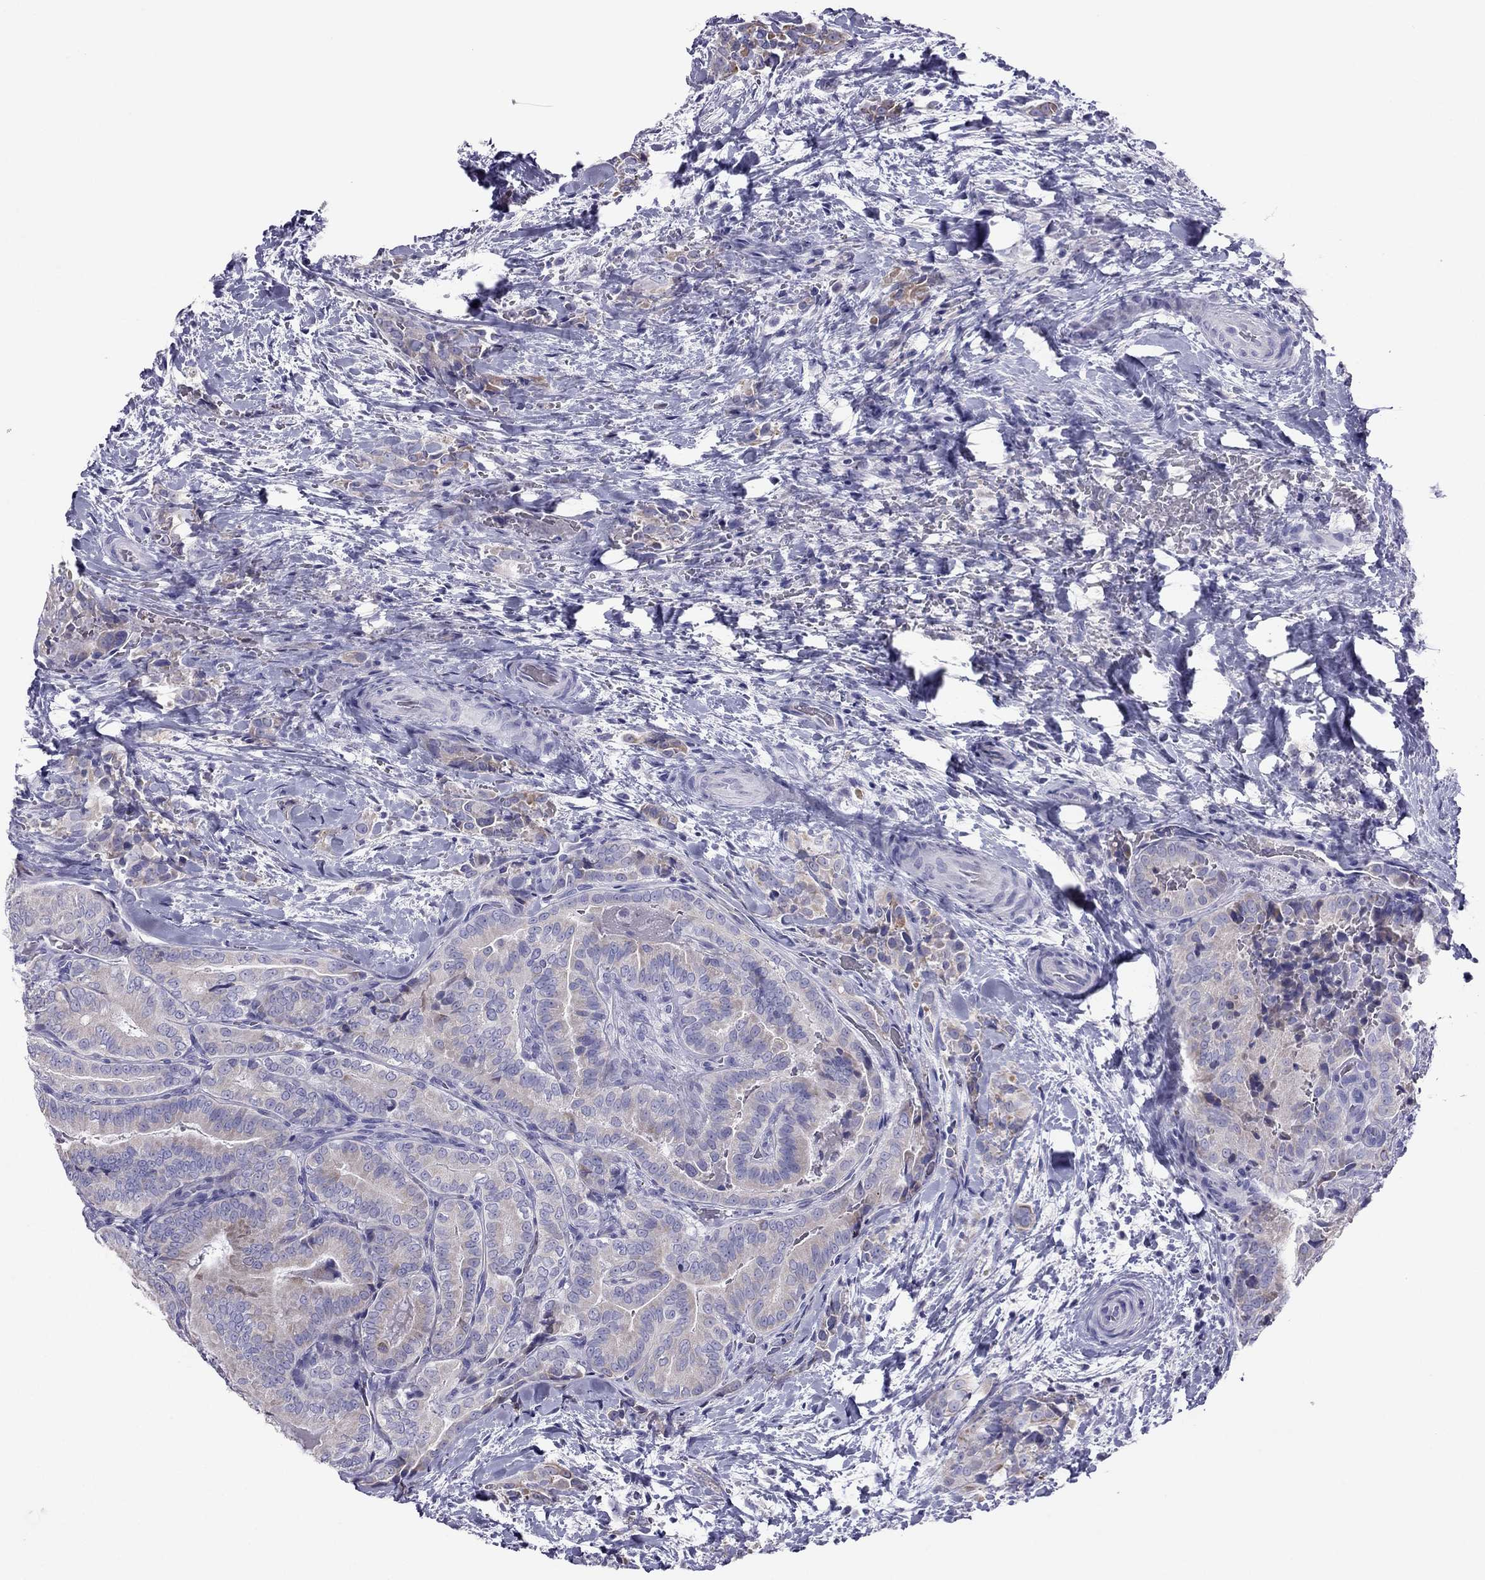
{"staining": {"intensity": "weak", "quantity": "<25%", "location": "cytoplasmic/membranous"}, "tissue": "thyroid cancer", "cell_type": "Tumor cells", "image_type": "cancer", "snomed": [{"axis": "morphology", "description": "Papillary adenocarcinoma, NOS"}, {"axis": "topography", "description": "Thyroid gland"}], "caption": "This is an IHC micrograph of thyroid papillary adenocarcinoma. There is no staining in tumor cells.", "gene": "MAEL", "patient": {"sex": "male", "age": 61}}